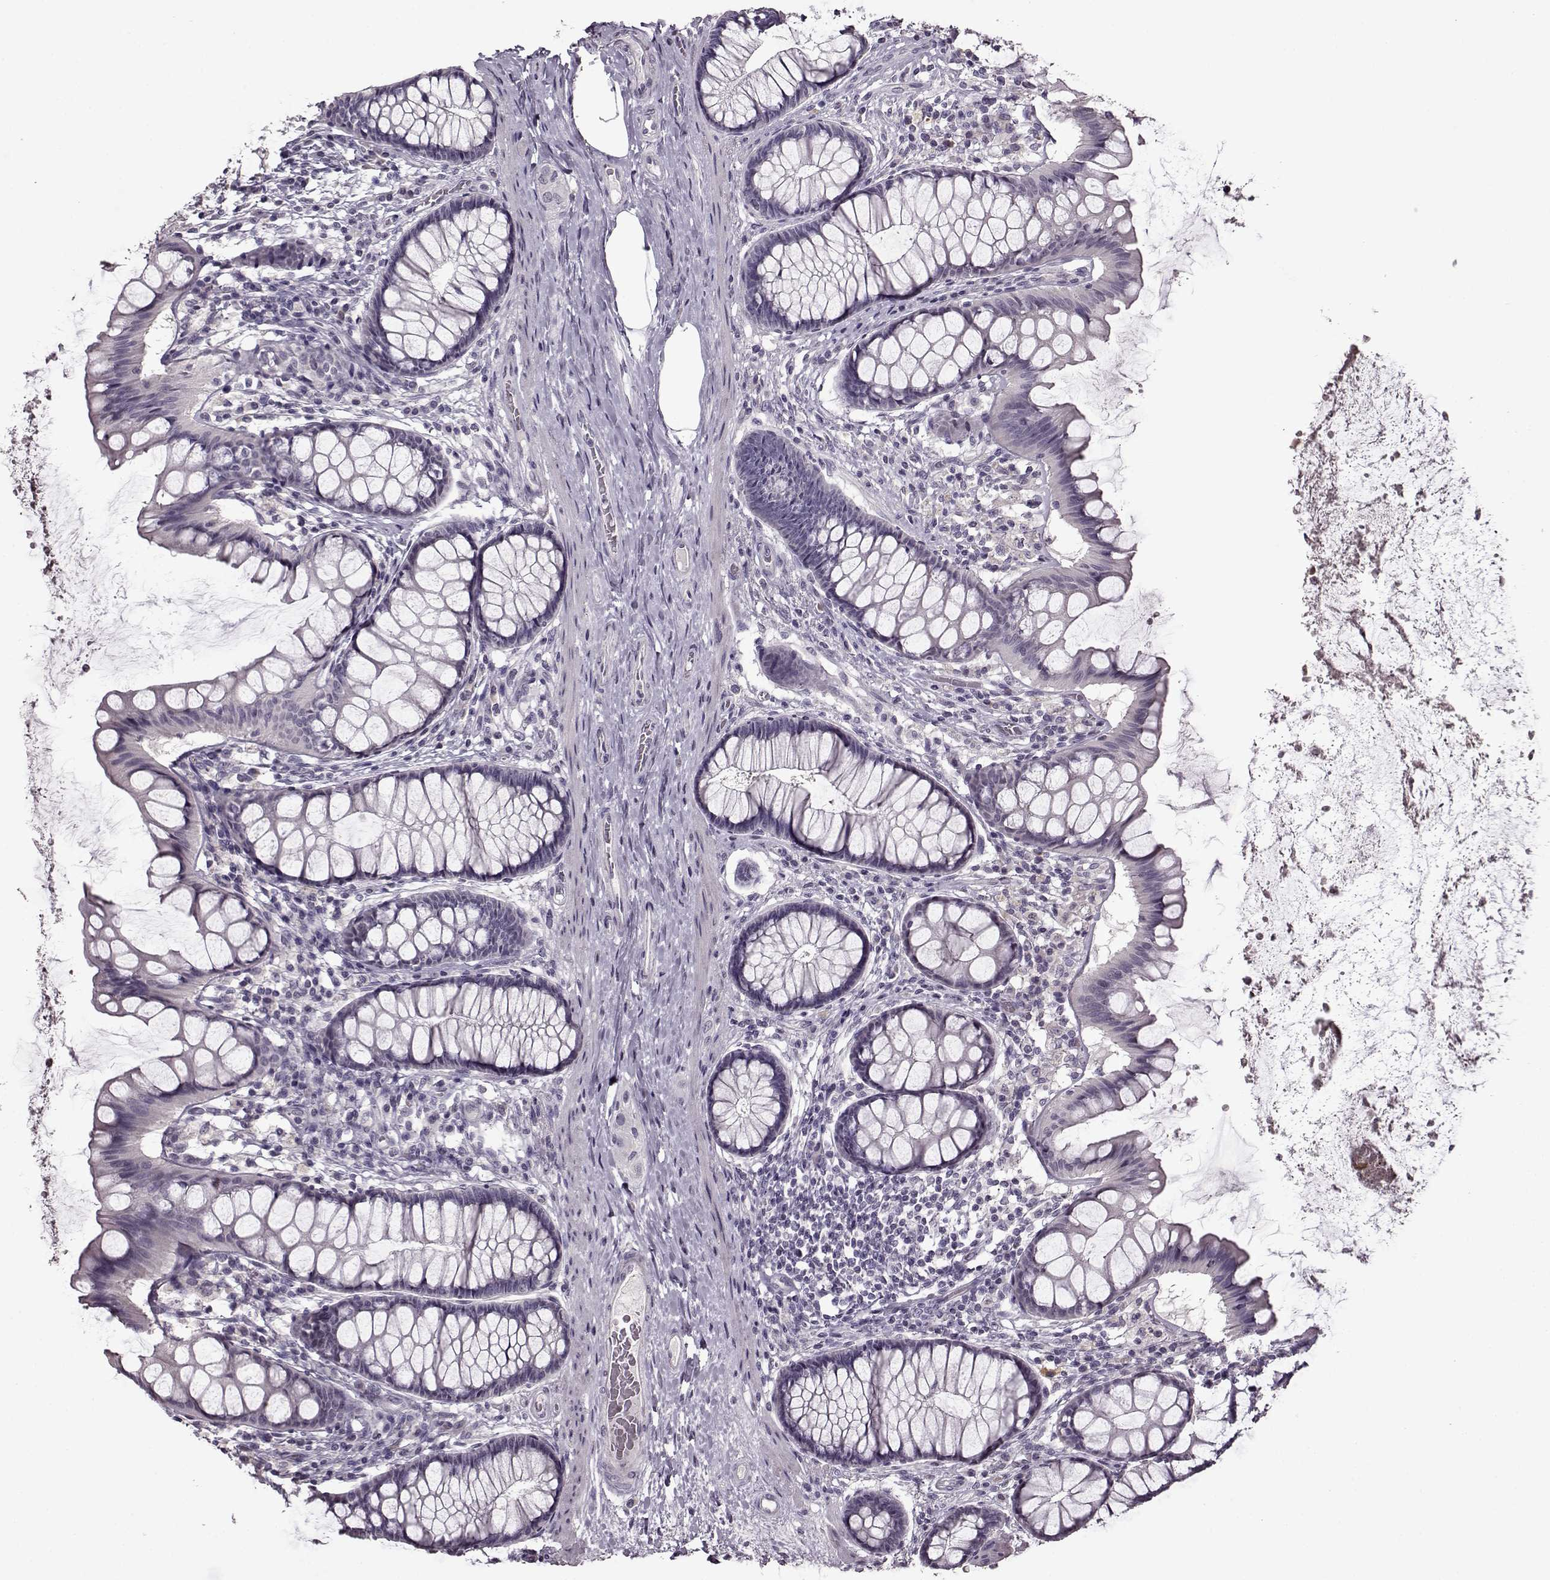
{"staining": {"intensity": "negative", "quantity": "none", "location": "none"}, "tissue": "colon", "cell_type": "Endothelial cells", "image_type": "normal", "snomed": [{"axis": "morphology", "description": "Normal tissue, NOS"}, {"axis": "topography", "description": "Colon"}], "caption": "Protein analysis of benign colon shows no significant expression in endothelial cells.", "gene": "FSHB", "patient": {"sex": "female", "age": 65}}